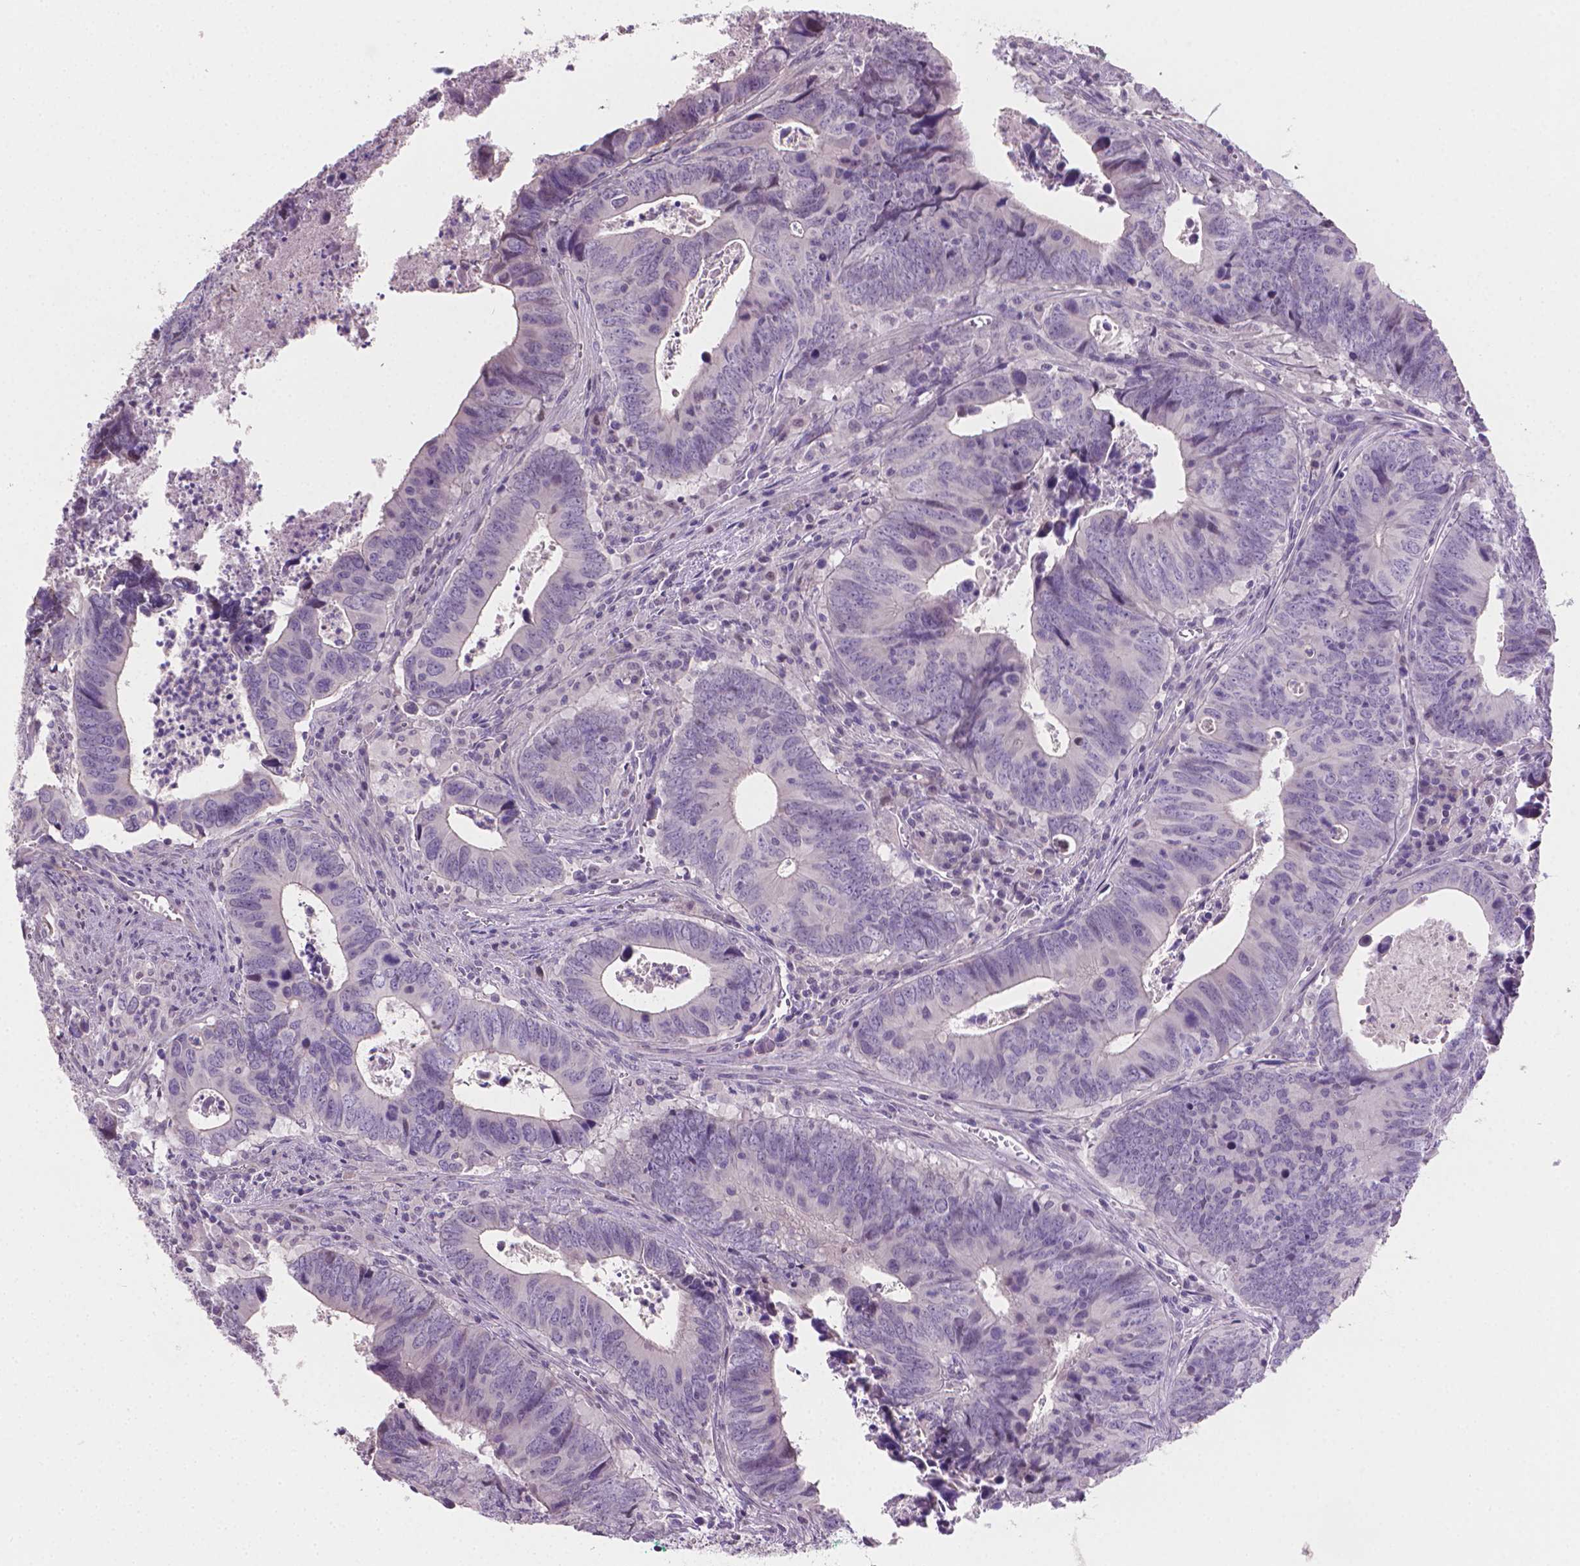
{"staining": {"intensity": "negative", "quantity": "none", "location": "none"}, "tissue": "colorectal cancer", "cell_type": "Tumor cells", "image_type": "cancer", "snomed": [{"axis": "morphology", "description": "Adenocarcinoma, NOS"}, {"axis": "topography", "description": "Colon"}], "caption": "Human adenocarcinoma (colorectal) stained for a protein using immunohistochemistry (IHC) demonstrates no positivity in tumor cells.", "gene": "CLXN", "patient": {"sex": "female", "age": 82}}